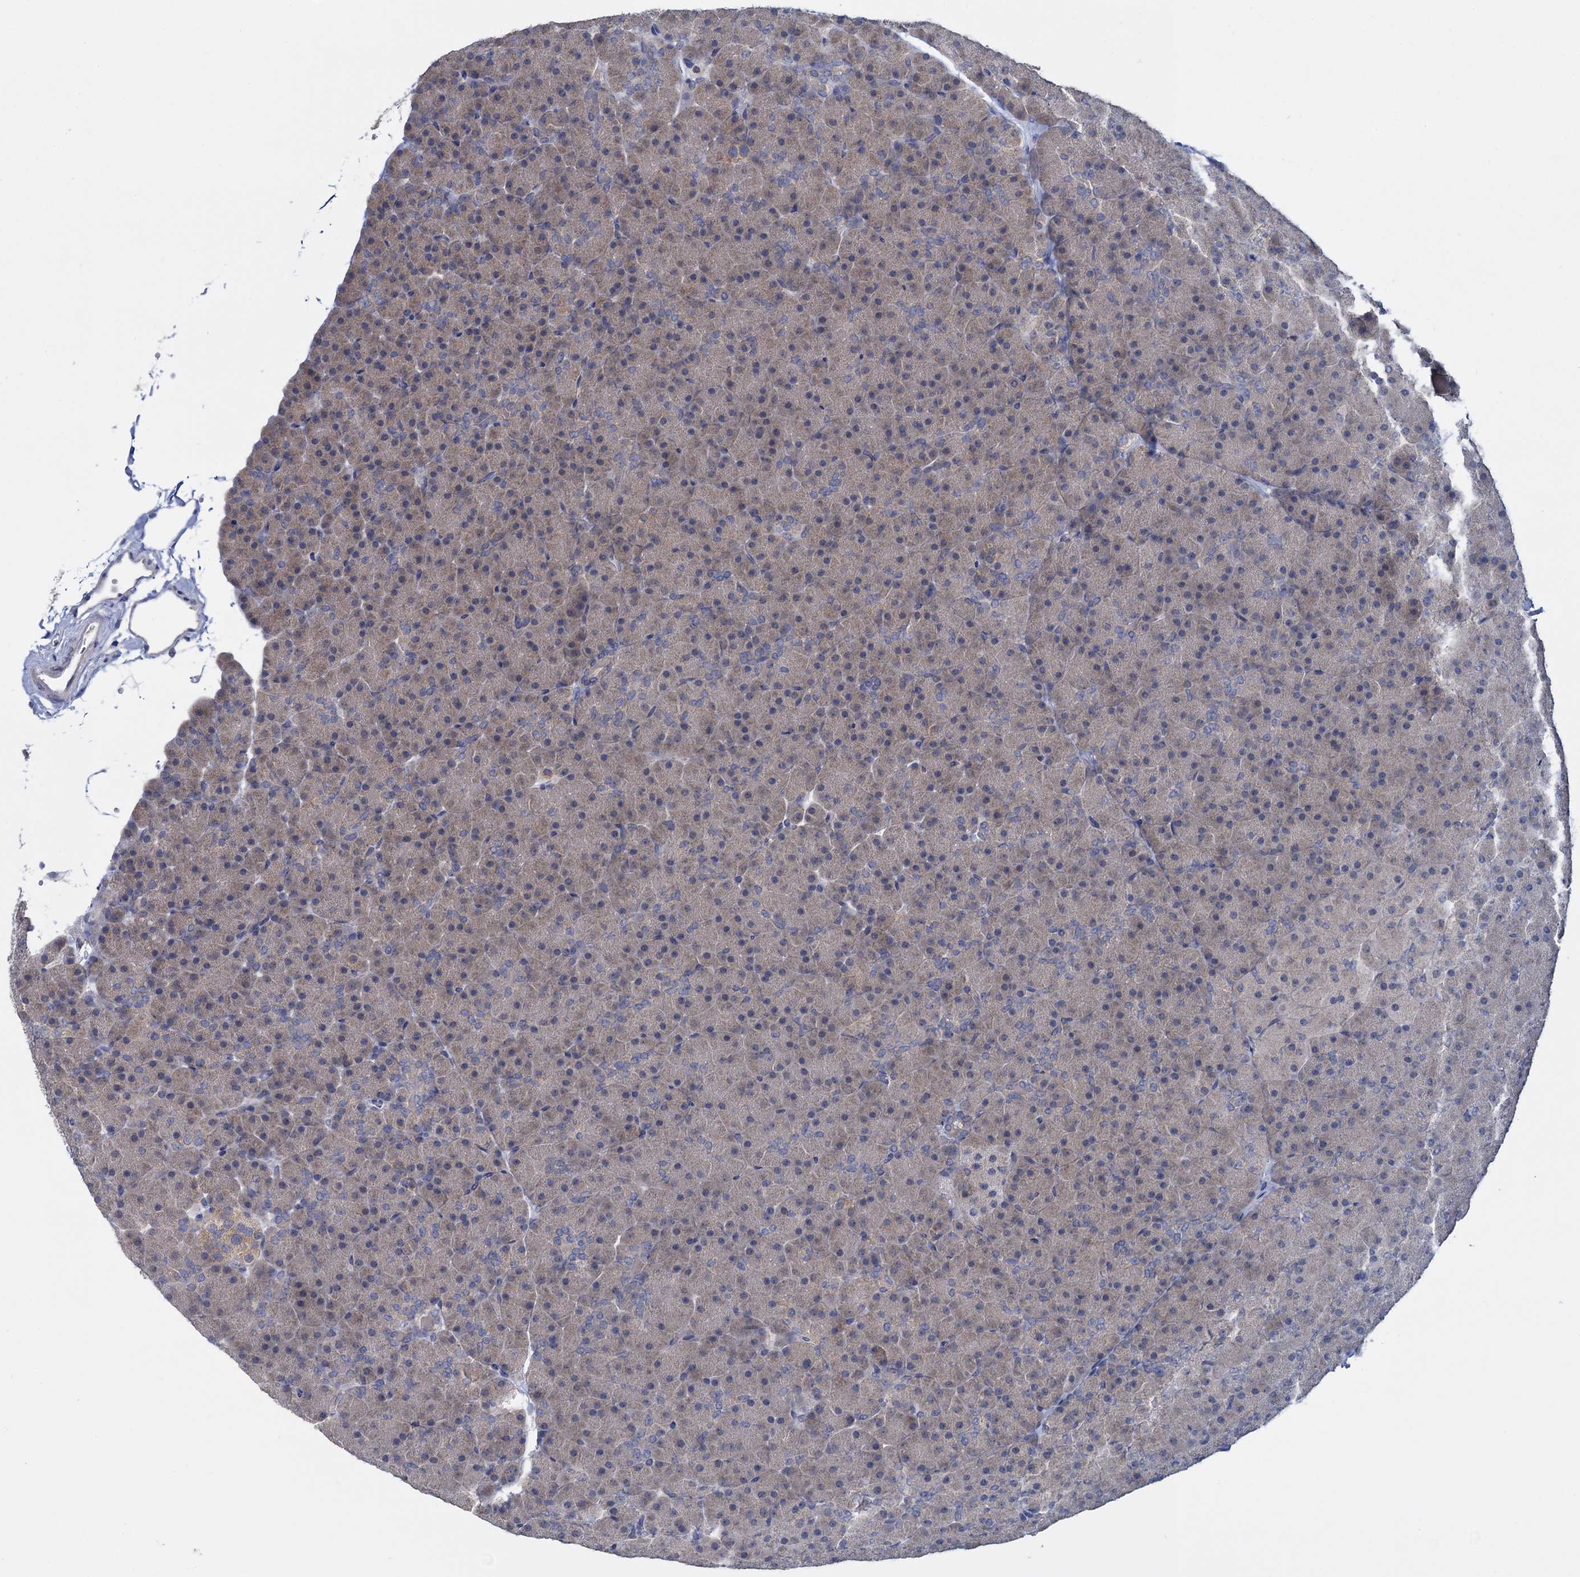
{"staining": {"intensity": "weak", "quantity": "<25%", "location": "cytoplasmic/membranous"}, "tissue": "pancreas", "cell_type": "Exocrine glandular cells", "image_type": "normal", "snomed": [{"axis": "morphology", "description": "Normal tissue, NOS"}, {"axis": "topography", "description": "Pancreas"}], "caption": "A photomicrograph of pancreas stained for a protein demonstrates no brown staining in exocrine glandular cells.", "gene": "GSTM2", "patient": {"sex": "male", "age": 36}}